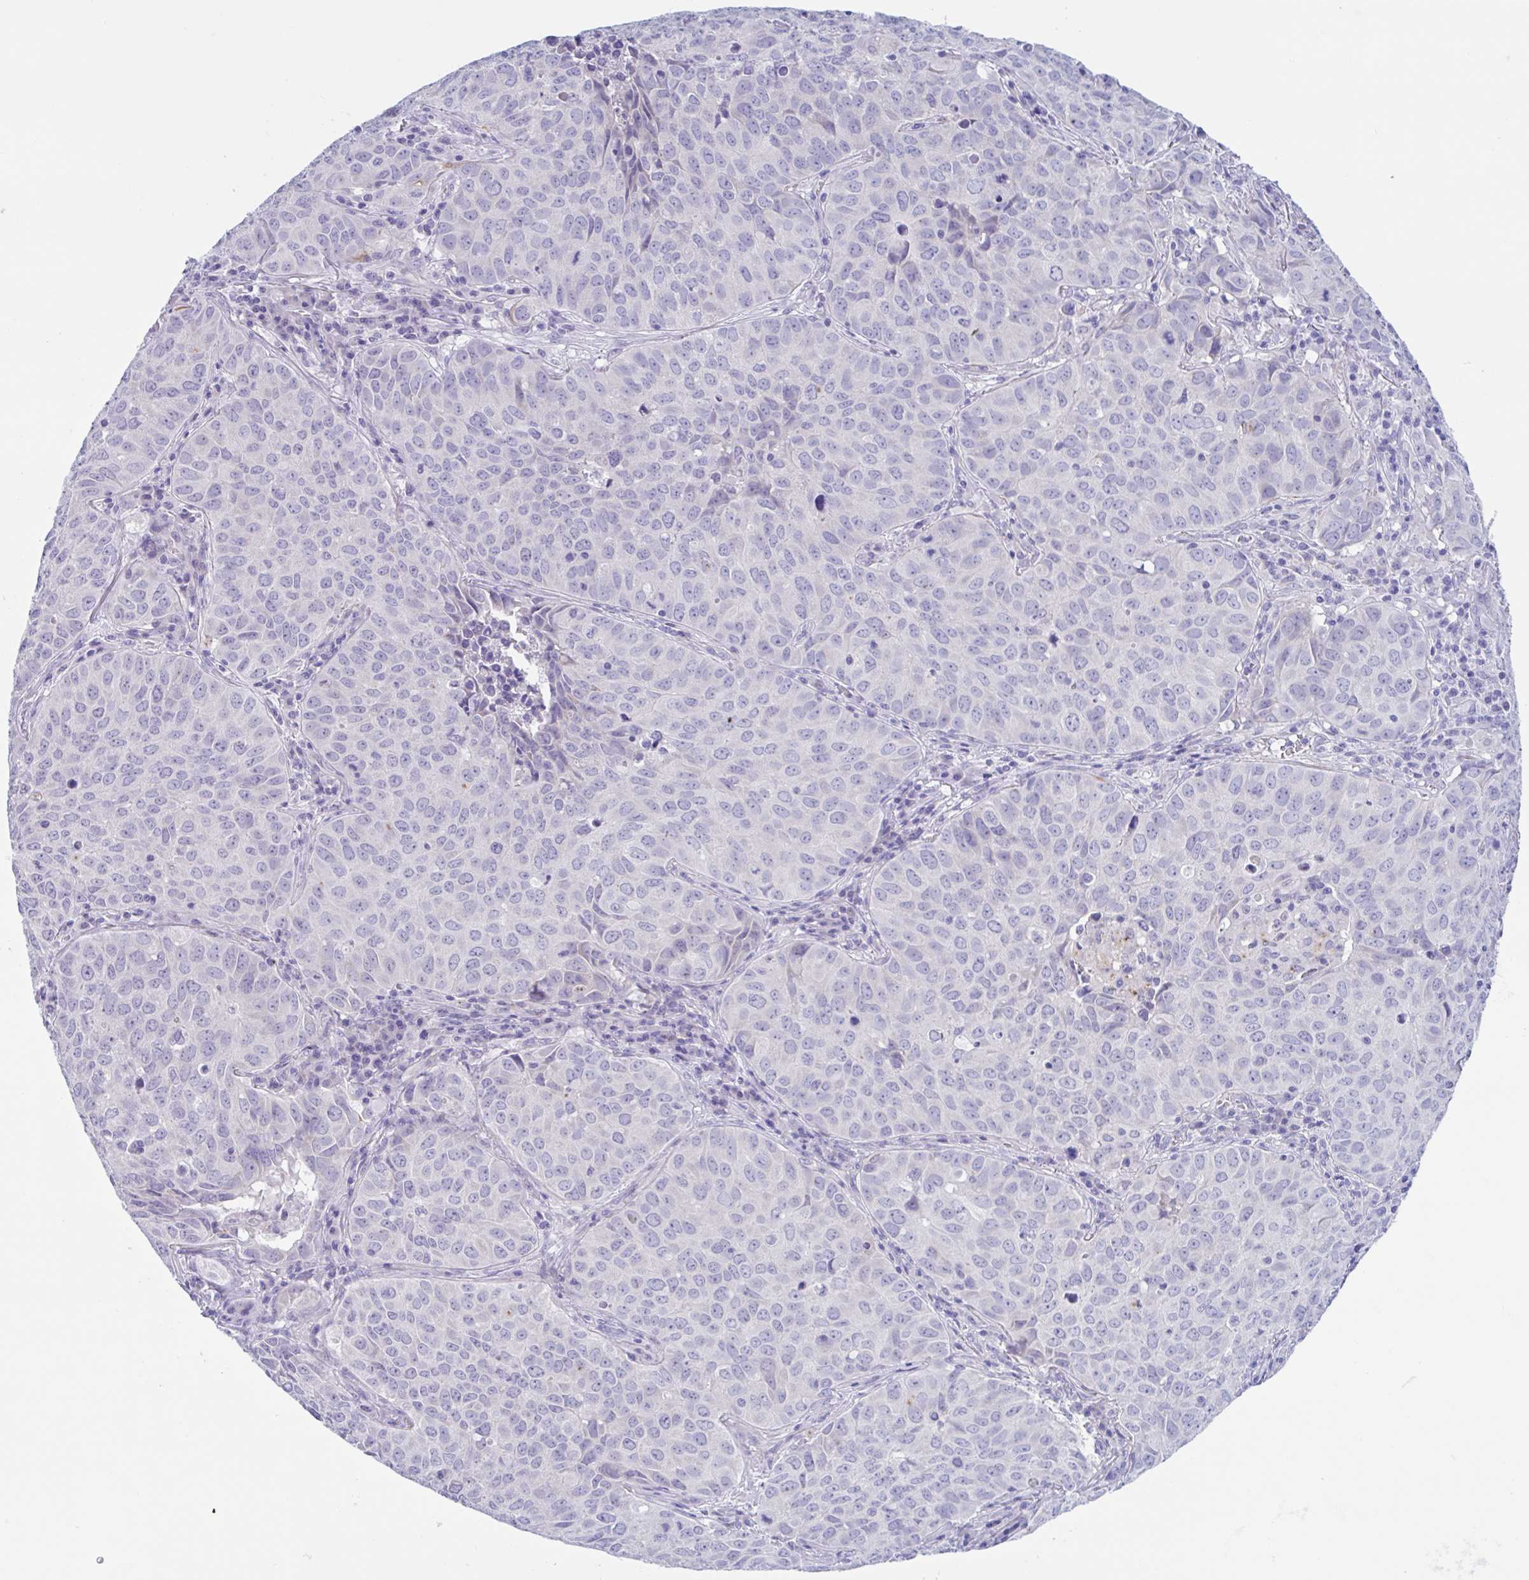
{"staining": {"intensity": "negative", "quantity": "none", "location": "none"}, "tissue": "lung cancer", "cell_type": "Tumor cells", "image_type": "cancer", "snomed": [{"axis": "morphology", "description": "Adenocarcinoma, NOS"}, {"axis": "topography", "description": "Lung"}], "caption": "This photomicrograph is of lung adenocarcinoma stained with immunohistochemistry to label a protein in brown with the nuclei are counter-stained blue. There is no positivity in tumor cells.", "gene": "OR6N2", "patient": {"sex": "female", "age": 50}}